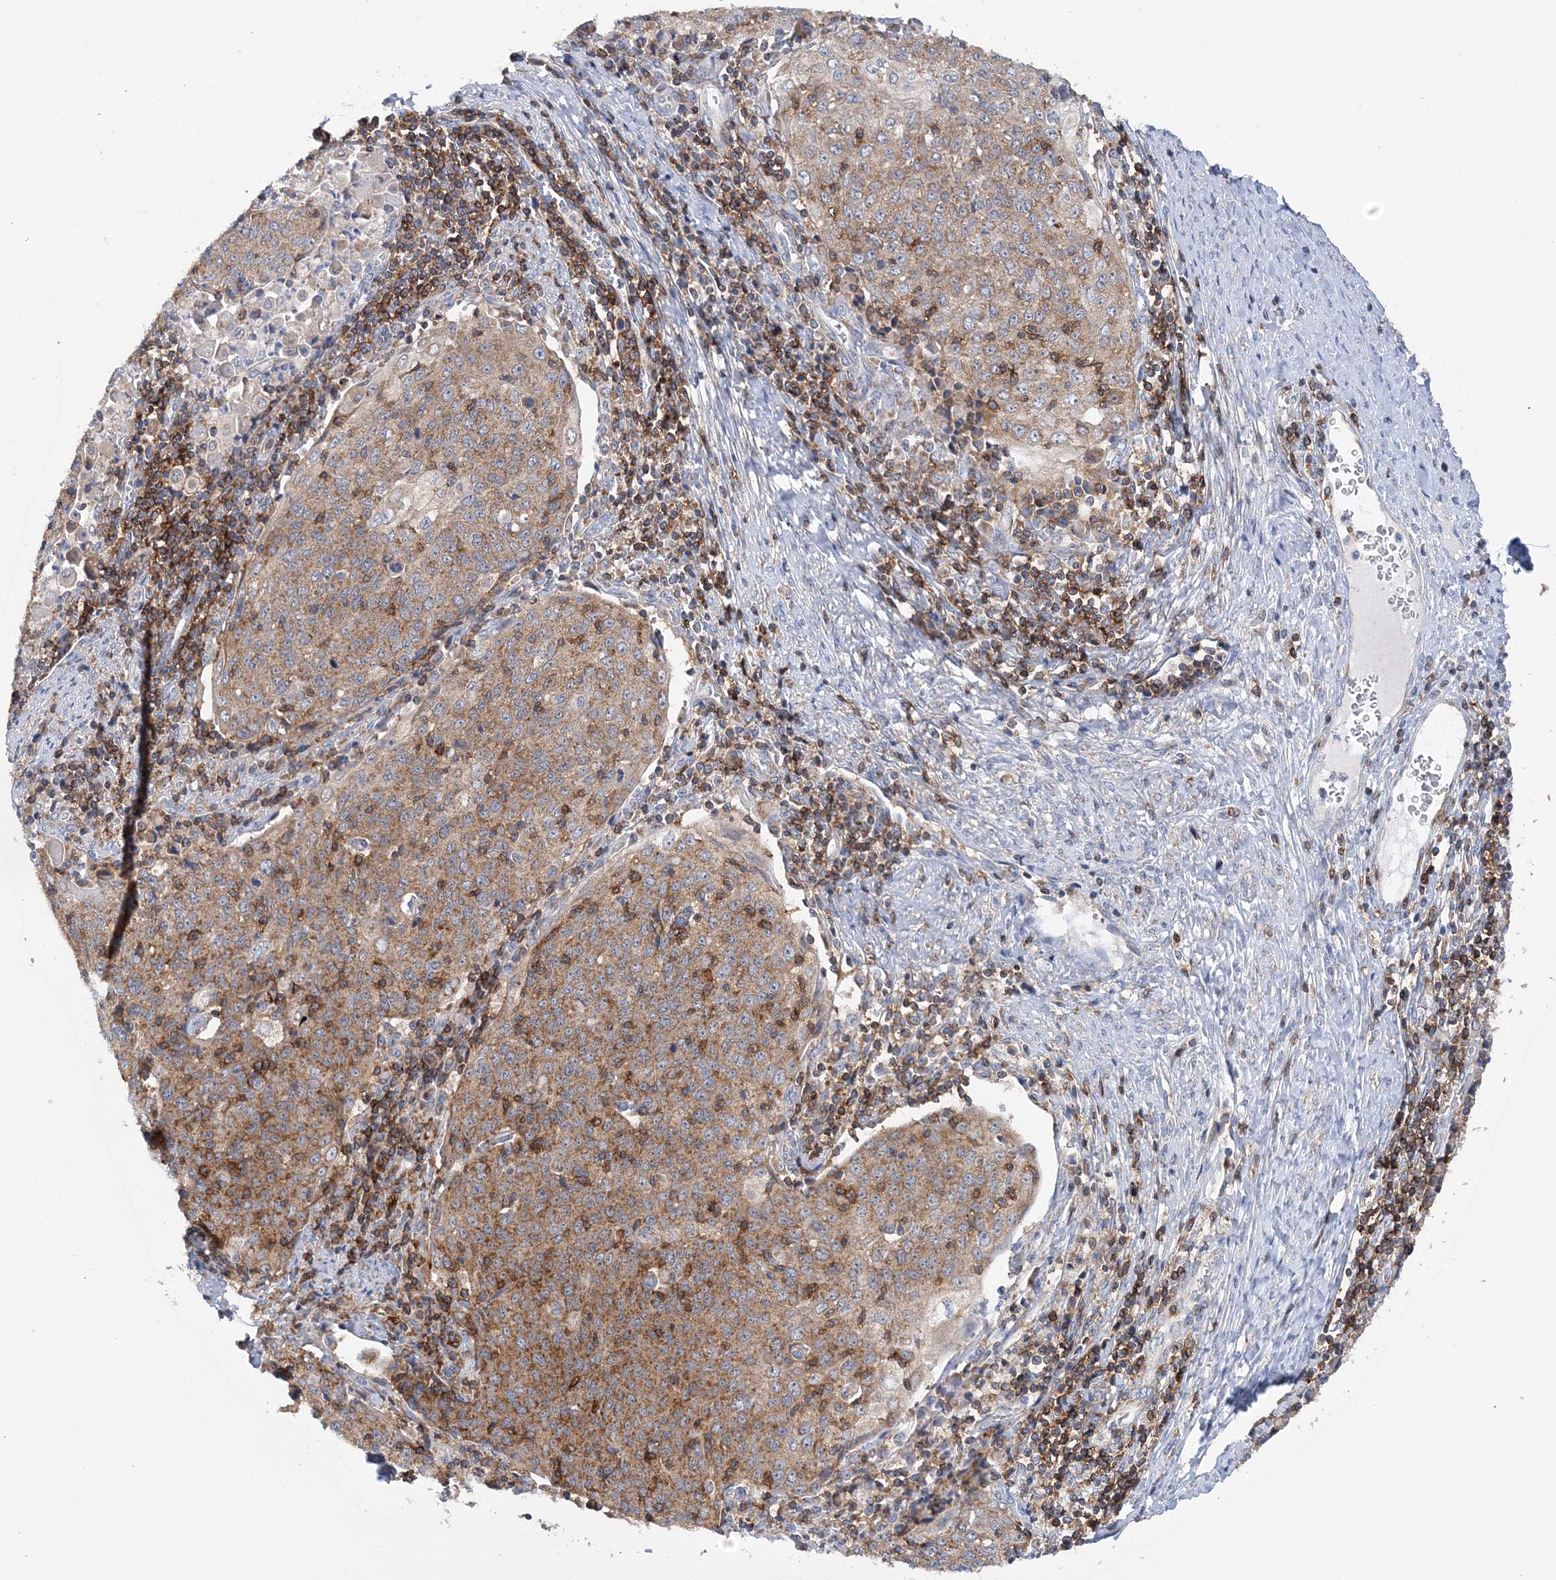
{"staining": {"intensity": "moderate", "quantity": "25%-75%", "location": "cytoplasmic/membranous"}, "tissue": "cervical cancer", "cell_type": "Tumor cells", "image_type": "cancer", "snomed": [{"axis": "morphology", "description": "Squamous cell carcinoma, NOS"}, {"axis": "topography", "description": "Cervix"}], "caption": "This is an image of immunohistochemistry staining of cervical squamous cell carcinoma, which shows moderate staining in the cytoplasmic/membranous of tumor cells.", "gene": "TTC32", "patient": {"sex": "female", "age": 48}}